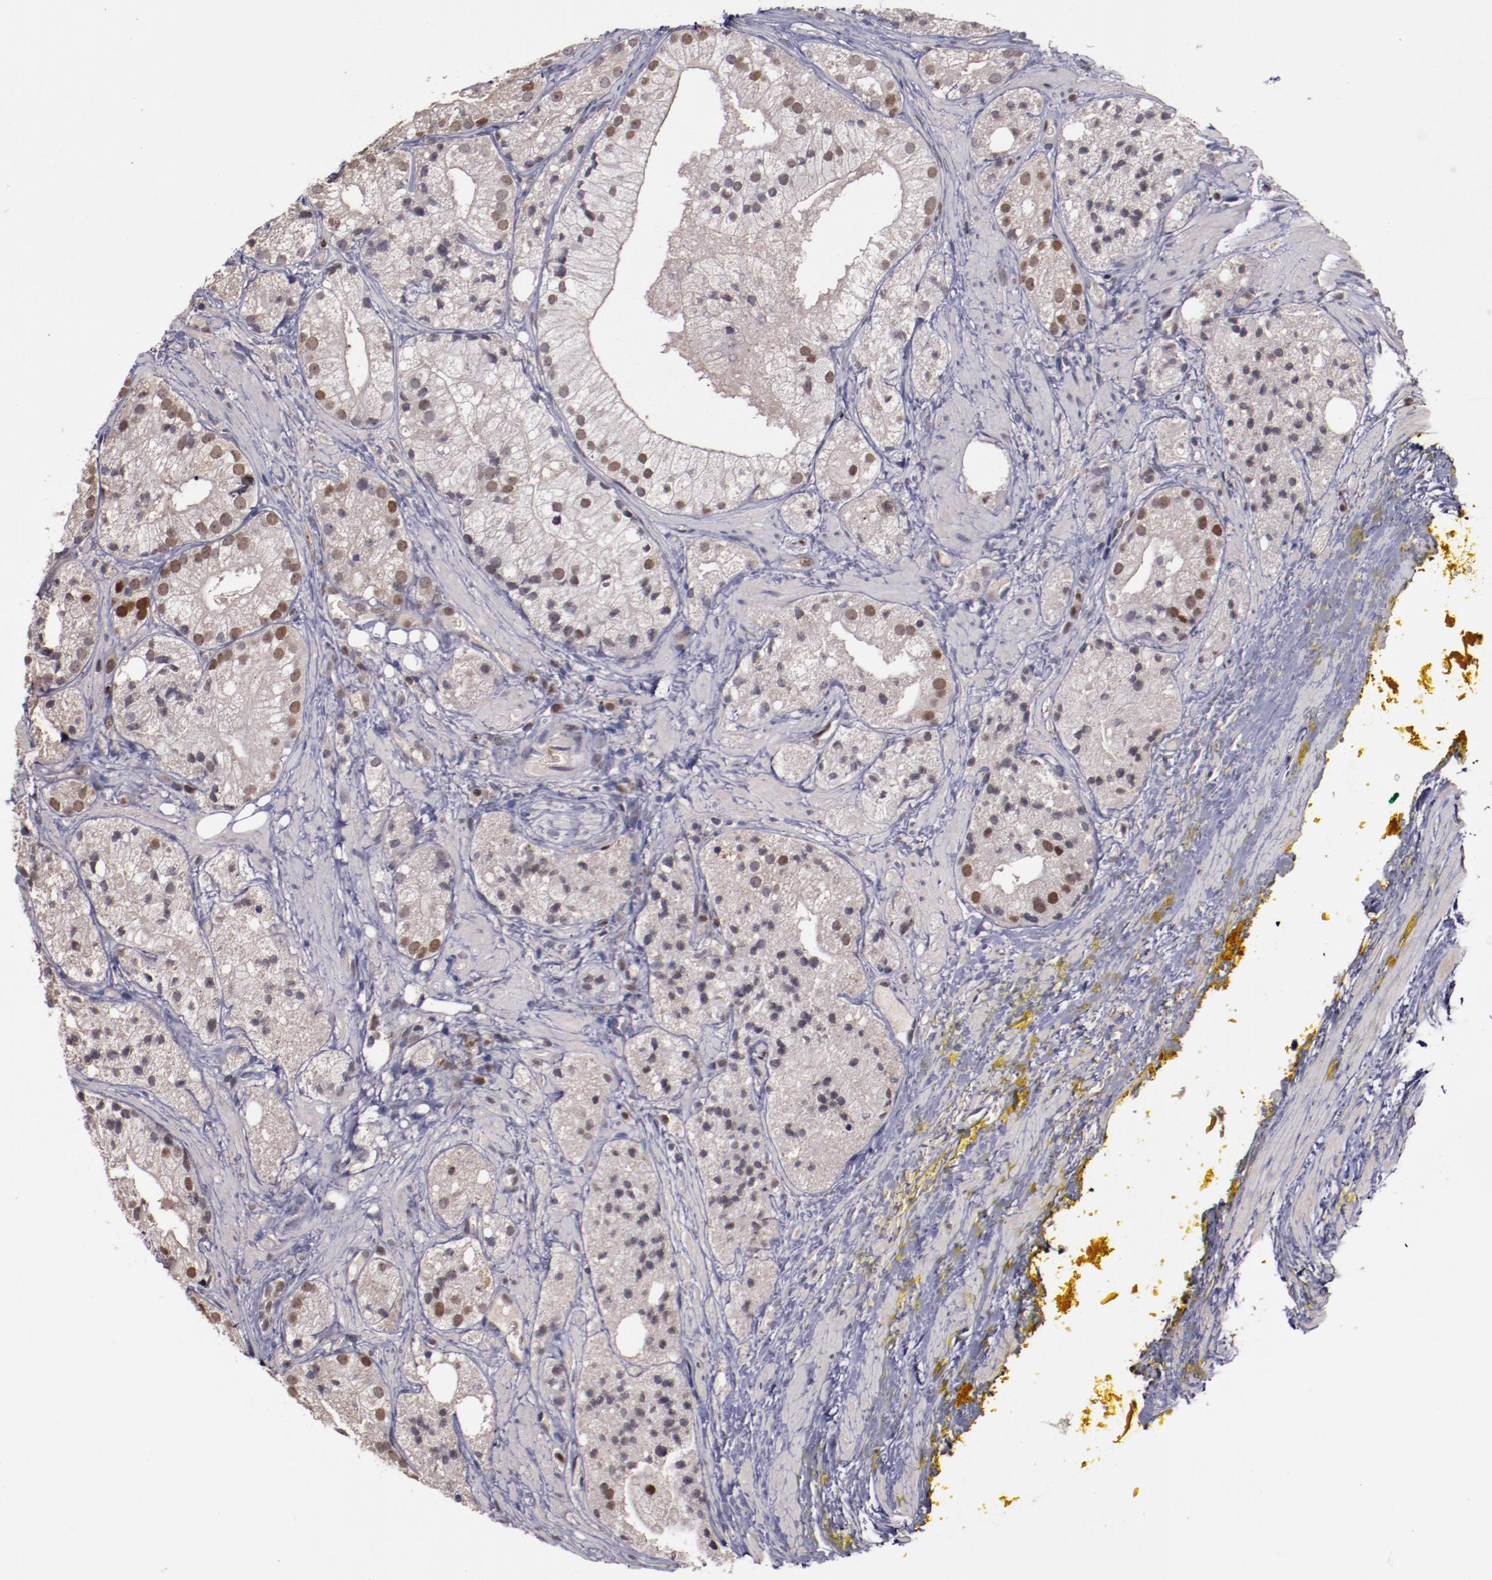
{"staining": {"intensity": "strong", "quantity": "25%-75%", "location": "nuclear"}, "tissue": "prostate cancer", "cell_type": "Tumor cells", "image_type": "cancer", "snomed": [{"axis": "morphology", "description": "Adenocarcinoma, Low grade"}, {"axis": "topography", "description": "Prostate"}], "caption": "Tumor cells show high levels of strong nuclear staining in about 25%-75% of cells in prostate cancer (low-grade adenocarcinoma).", "gene": "CHEK2", "patient": {"sex": "male", "age": 60}}